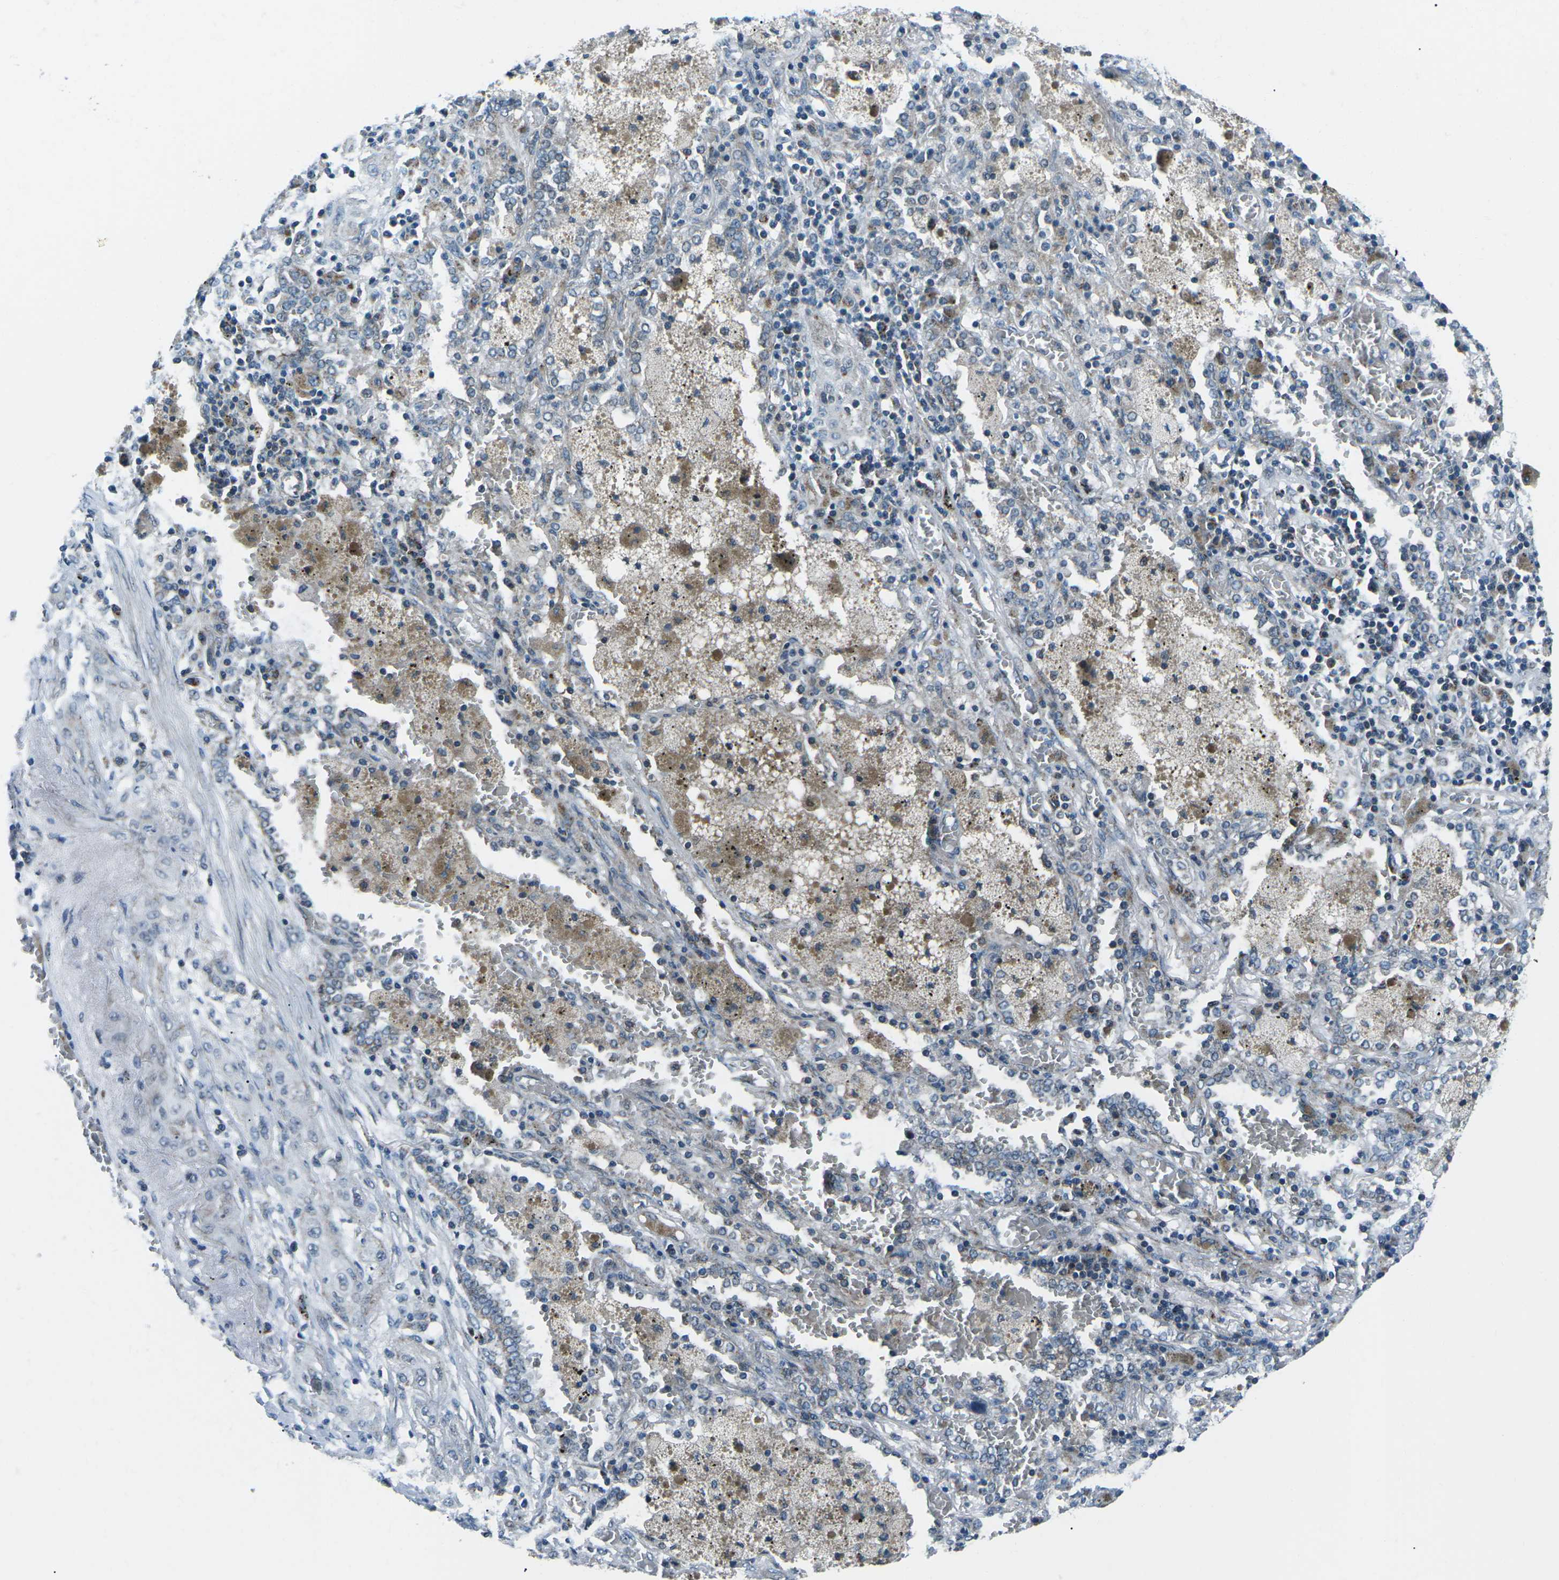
{"staining": {"intensity": "negative", "quantity": "none", "location": "none"}, "tissue": "lung cancer", "cell_type": "Tumor cells", "image_type": "cancer", "snomed": [{"axis": "morphology", "description": "Squamous cell carcinoma, NOS"}, {"axis": "topography", "description": "Lung"}], "caption": "The image demonstrates no significant expression in tumor cells of squamous cell carcinoma (lung).", "gene": "RFESD", "patient": {"sex": "female", "age": 47}}